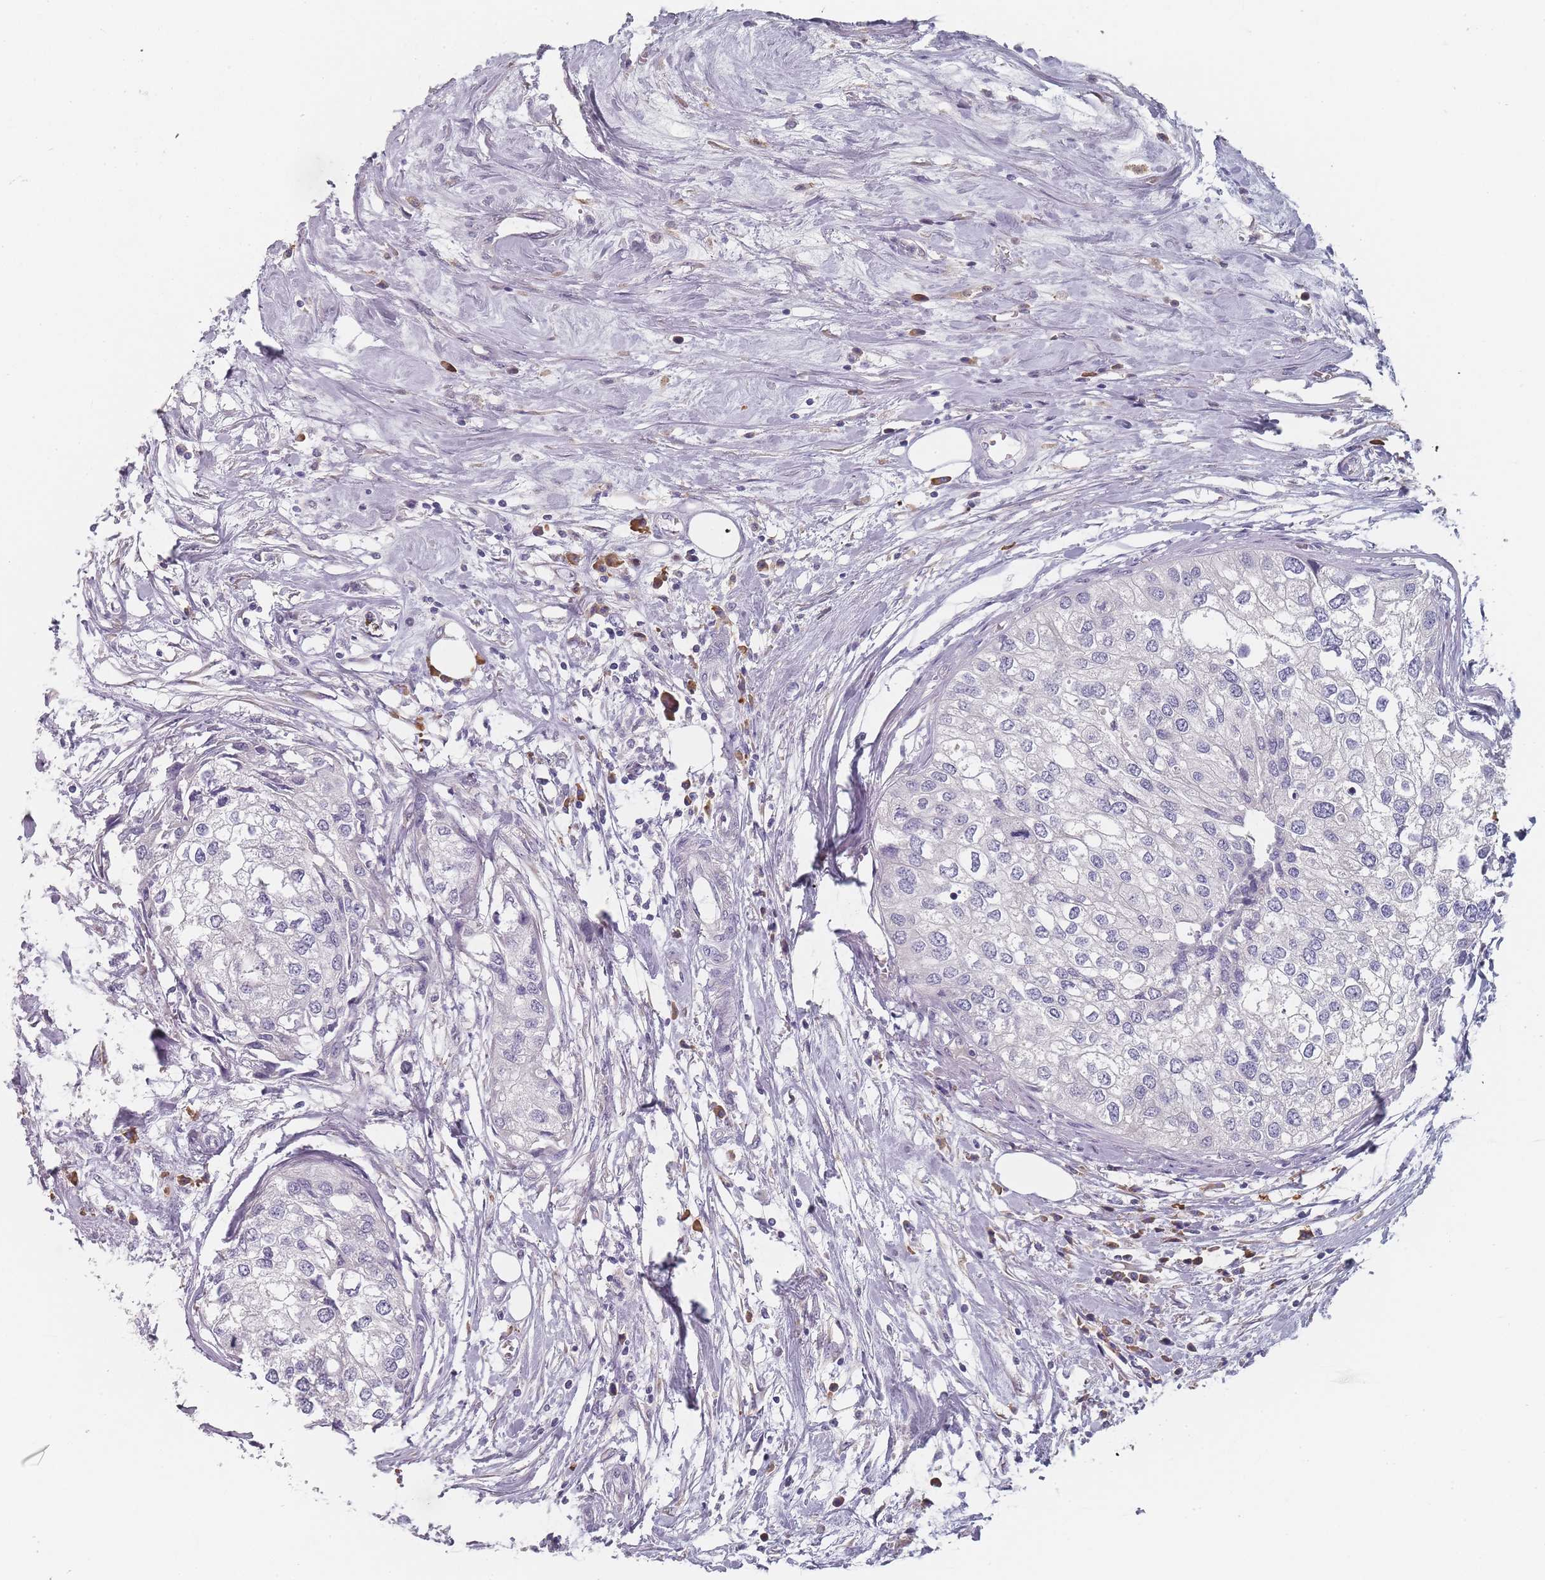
{"staining": {"intensity": "negative", "quantity": "none", "location": "none"}, "tissue": "urothelial cancer", "cell_type": "Tumor cells", "image_type": "cancer", "snomed": [{"axis": "morphology", "description": "Urothelial carcinoma, High grade"}, {"axis": "topography", "description": "Urinary bladder"}], "caption": "The image shows no staining of tumor cells in urothelial cancer. The staining is performed using DAB (3,3'-diaminobenzidine) brown chromogen with nuclei counter-stained in using hematoxylin.", "gene": "SLC35E4", "patient": {"sex": "male", "age": 64}}